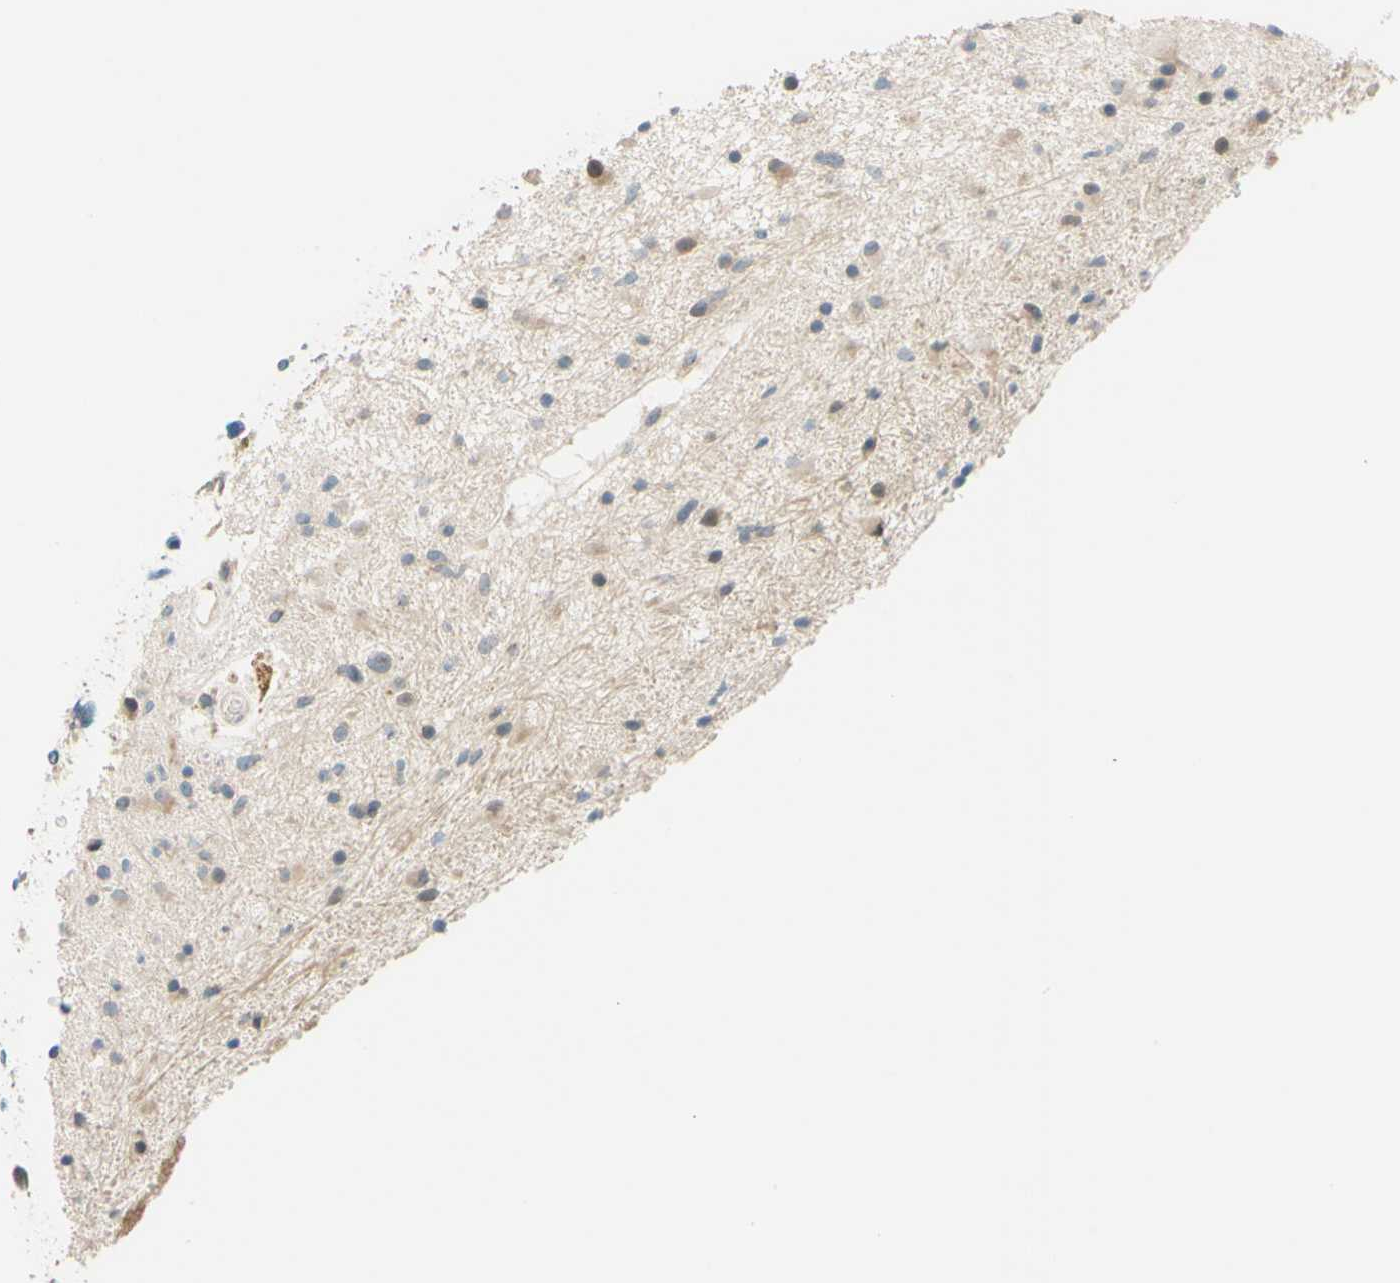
{"staining": {"intensity": "weak", "quantity": "25%-75%", "location": "cytoplasmic/membranous"}, "tissue": "glioma", "cell_type": "Tumor cells", "image_type": "cancer", "snomed": [{"axis": "morphology", "description": "Glioma, malignant, High grade"}, {"axis": "topography", "description": "Brain"}], "caption": "Human malignant glioma (high-grade) stained for a protein (brown) demonstrates weak cytoplasmic/membranous positive staining in about 25%-75% of tumor cells.", "gene": "C2CD2L", "patient": {"sex": "male", "age": 33}}